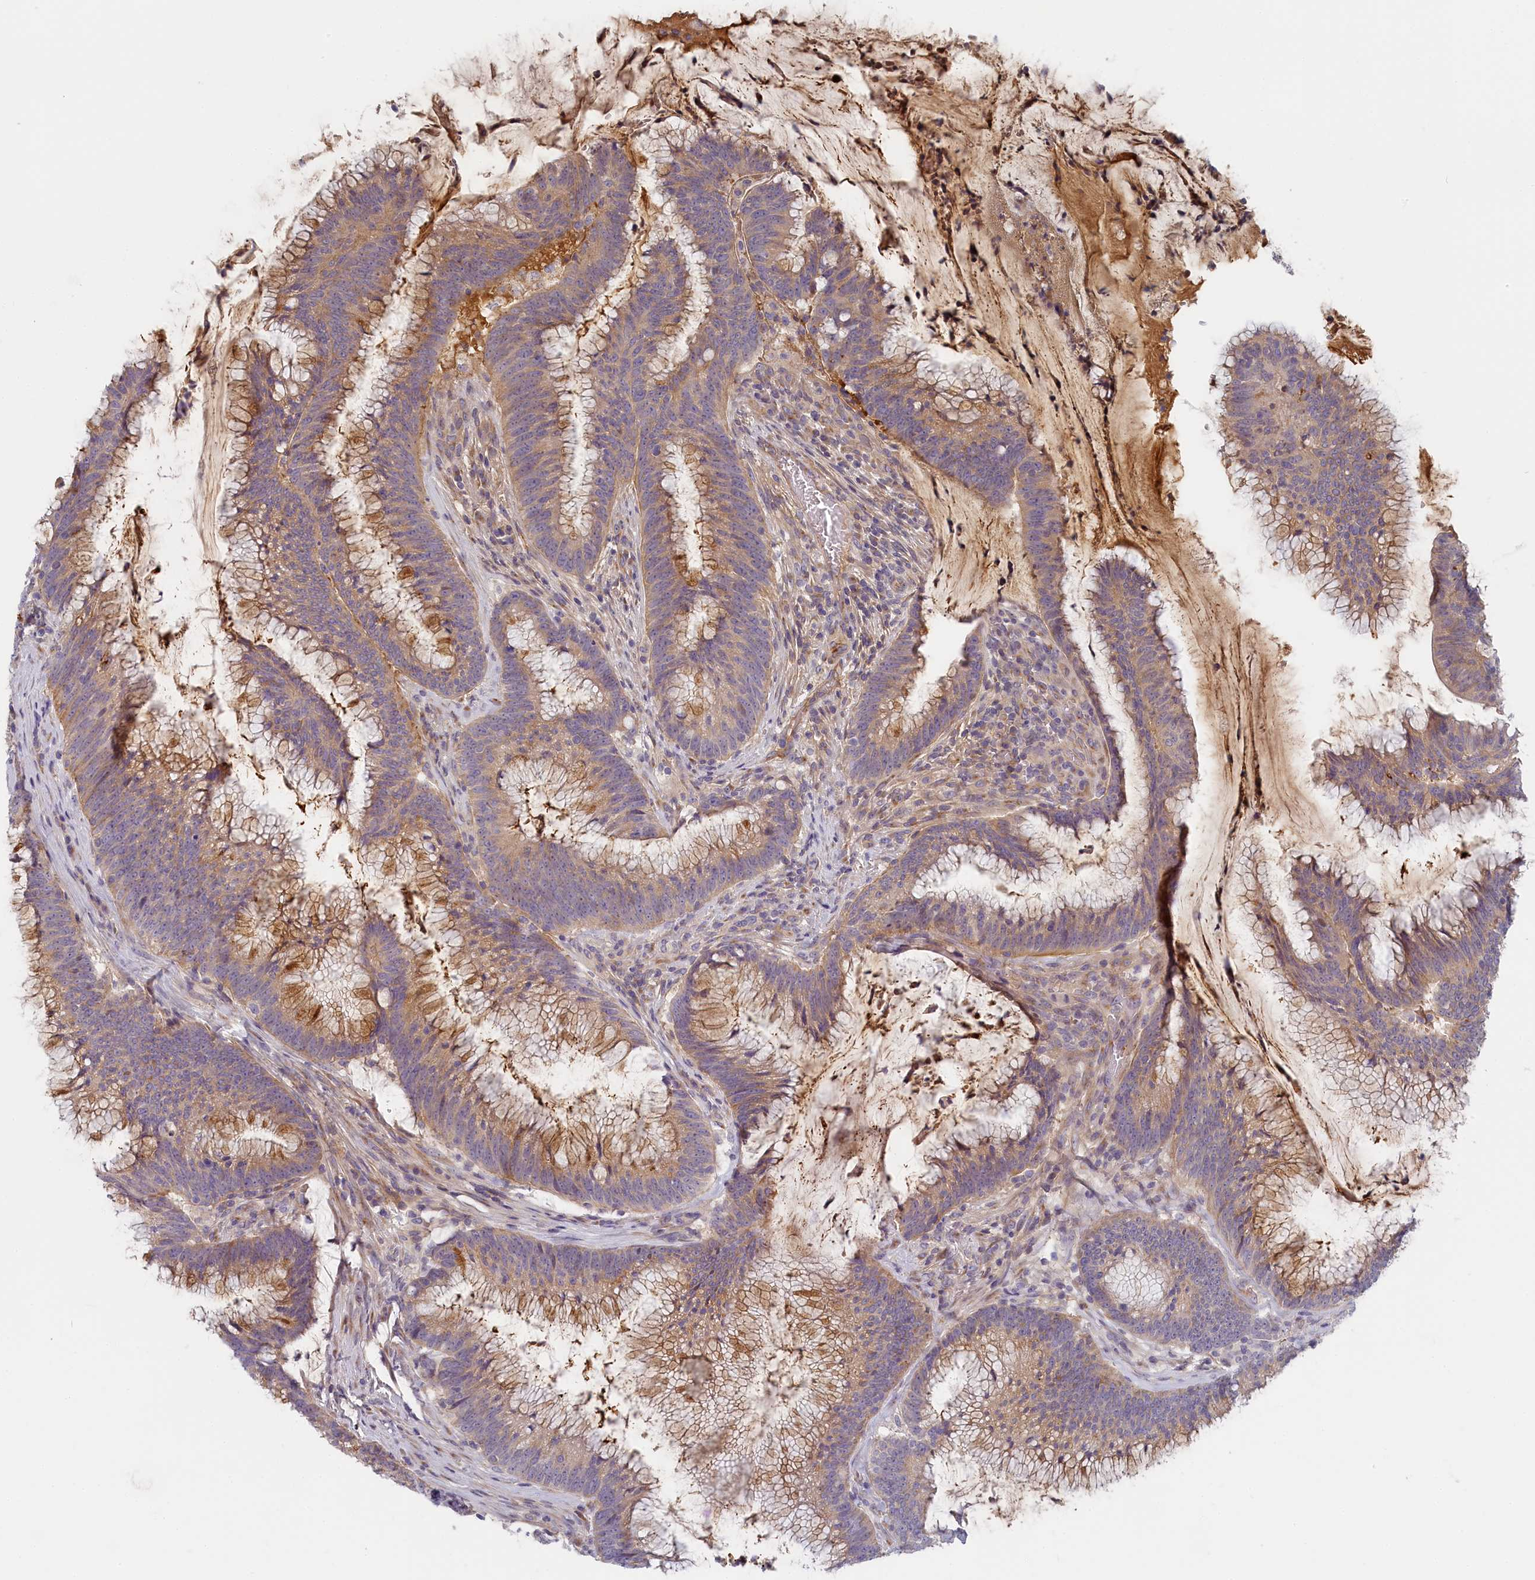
{"staining": {"intensity": "weak", "quantity": ">75%", "location": "cytoplasmic/membranous"}, "tissue": "colorectal cancer", "cell_type": "Tumor cells", "image_type": "cancer", "snomed": [{"axis": "morphology", "description": "Adenocarcinoma, NOS"}, {"axis": "topography", "description": "Rectum"}], "caption": "DAB immunohistochemical staining of colorectal cancer displays weak cytoplasmic/membranous protein staining in approximately >75% of tumor cells.", "gene": "STX16", "patient": {"sex": "female", "age": 77}}